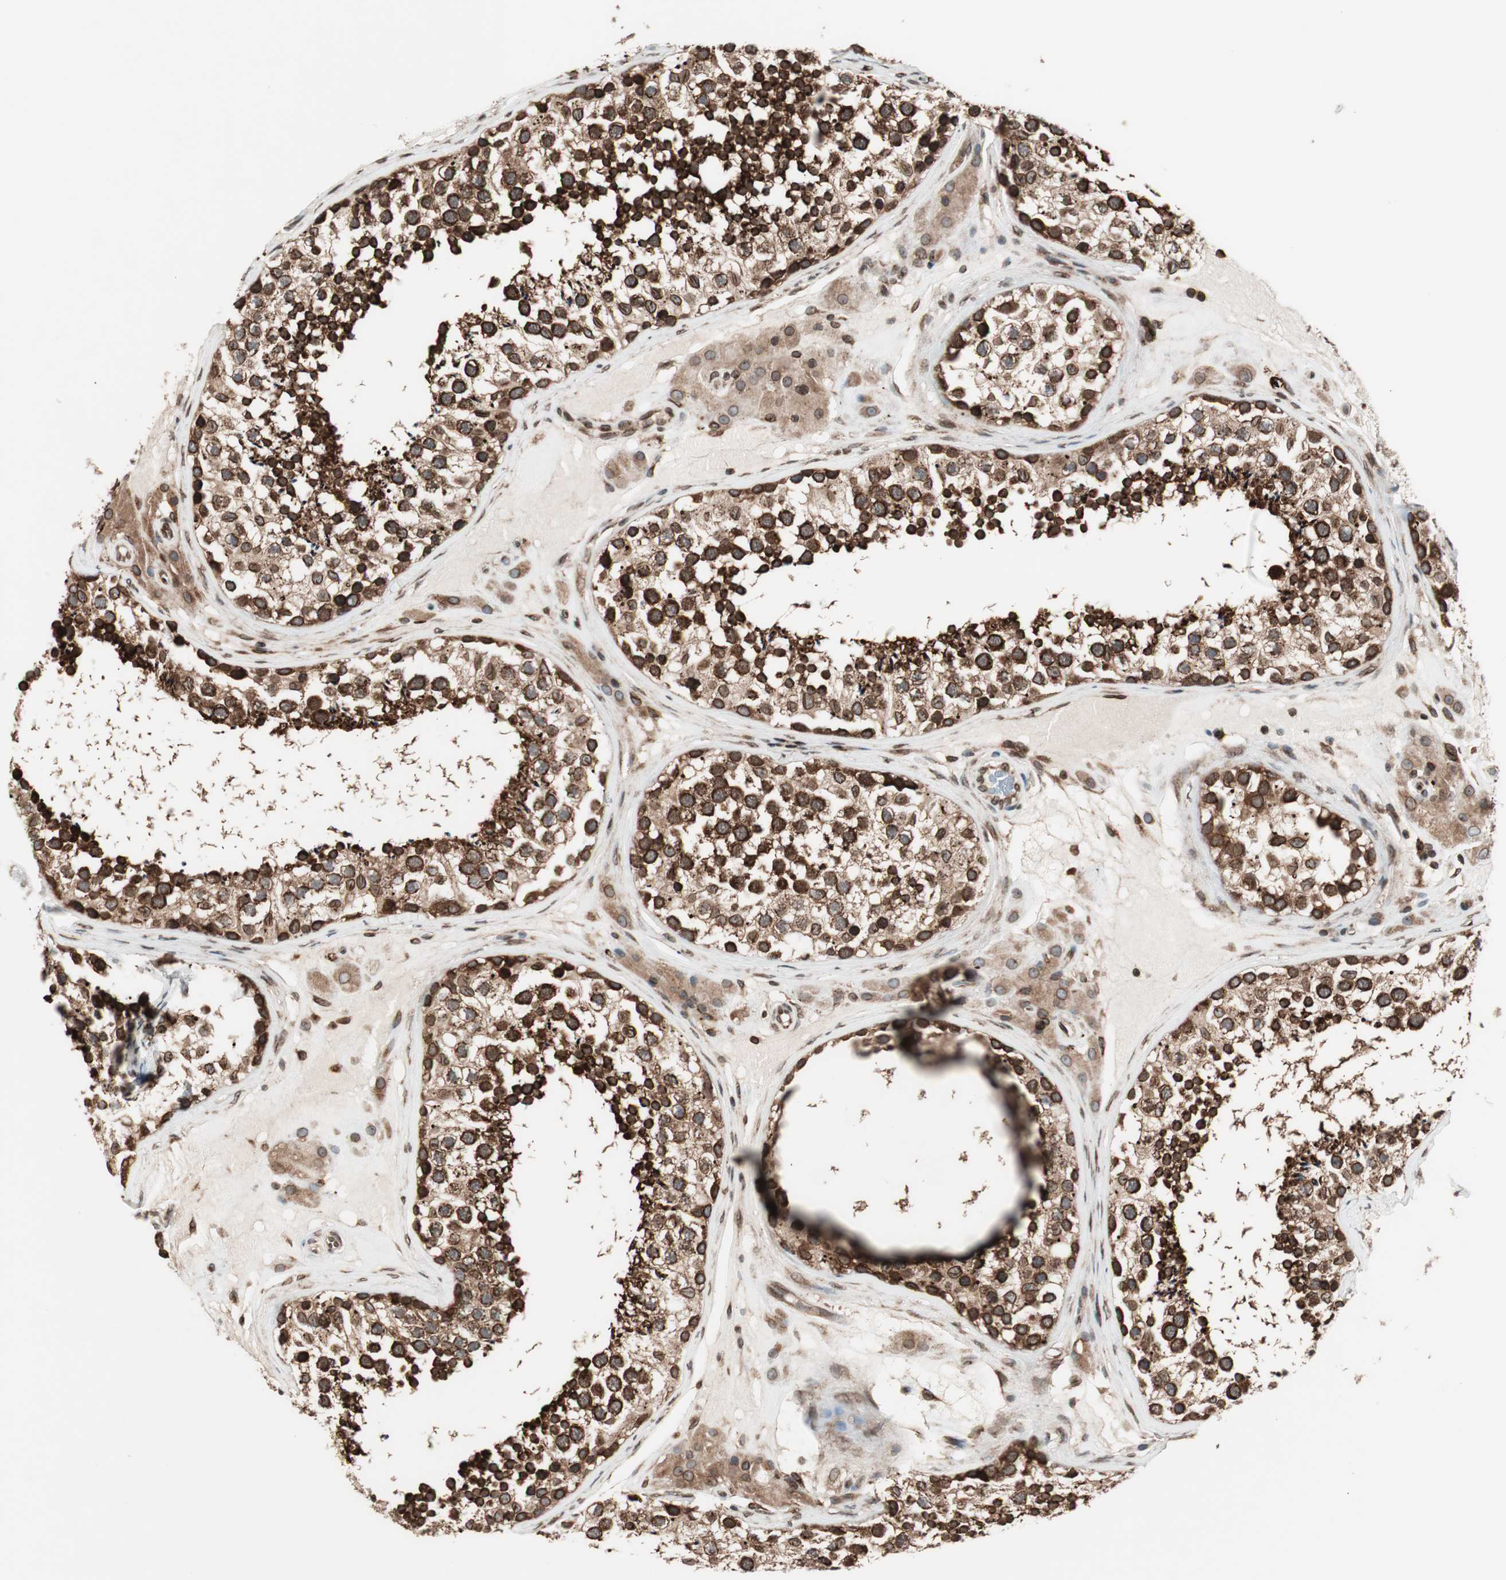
{"staining": {"intensity": "strong", "quantity": ">75%", "location": "cytoplasmic/membranous,nuclear"}, "tissue": "testis", "cell_type": "Cells in seminiferous ducts", "image_type": "normal", "snomed": [{"axis": "morphology", "description": "Normal tissue, NOS"}, {"axis": "topography", "description": "Testis"}], "caption": "Immunohistochemical staining of unremarkable human testis displays strong cytoplasmic/membranous,nuclear protein staining in about >75% of cells in seminiferous ducts. (Brightfield microscopy of DAB IHC at high magnification).", "gene": "NUP62", "patient": {"sex": "male", "age": 46}}